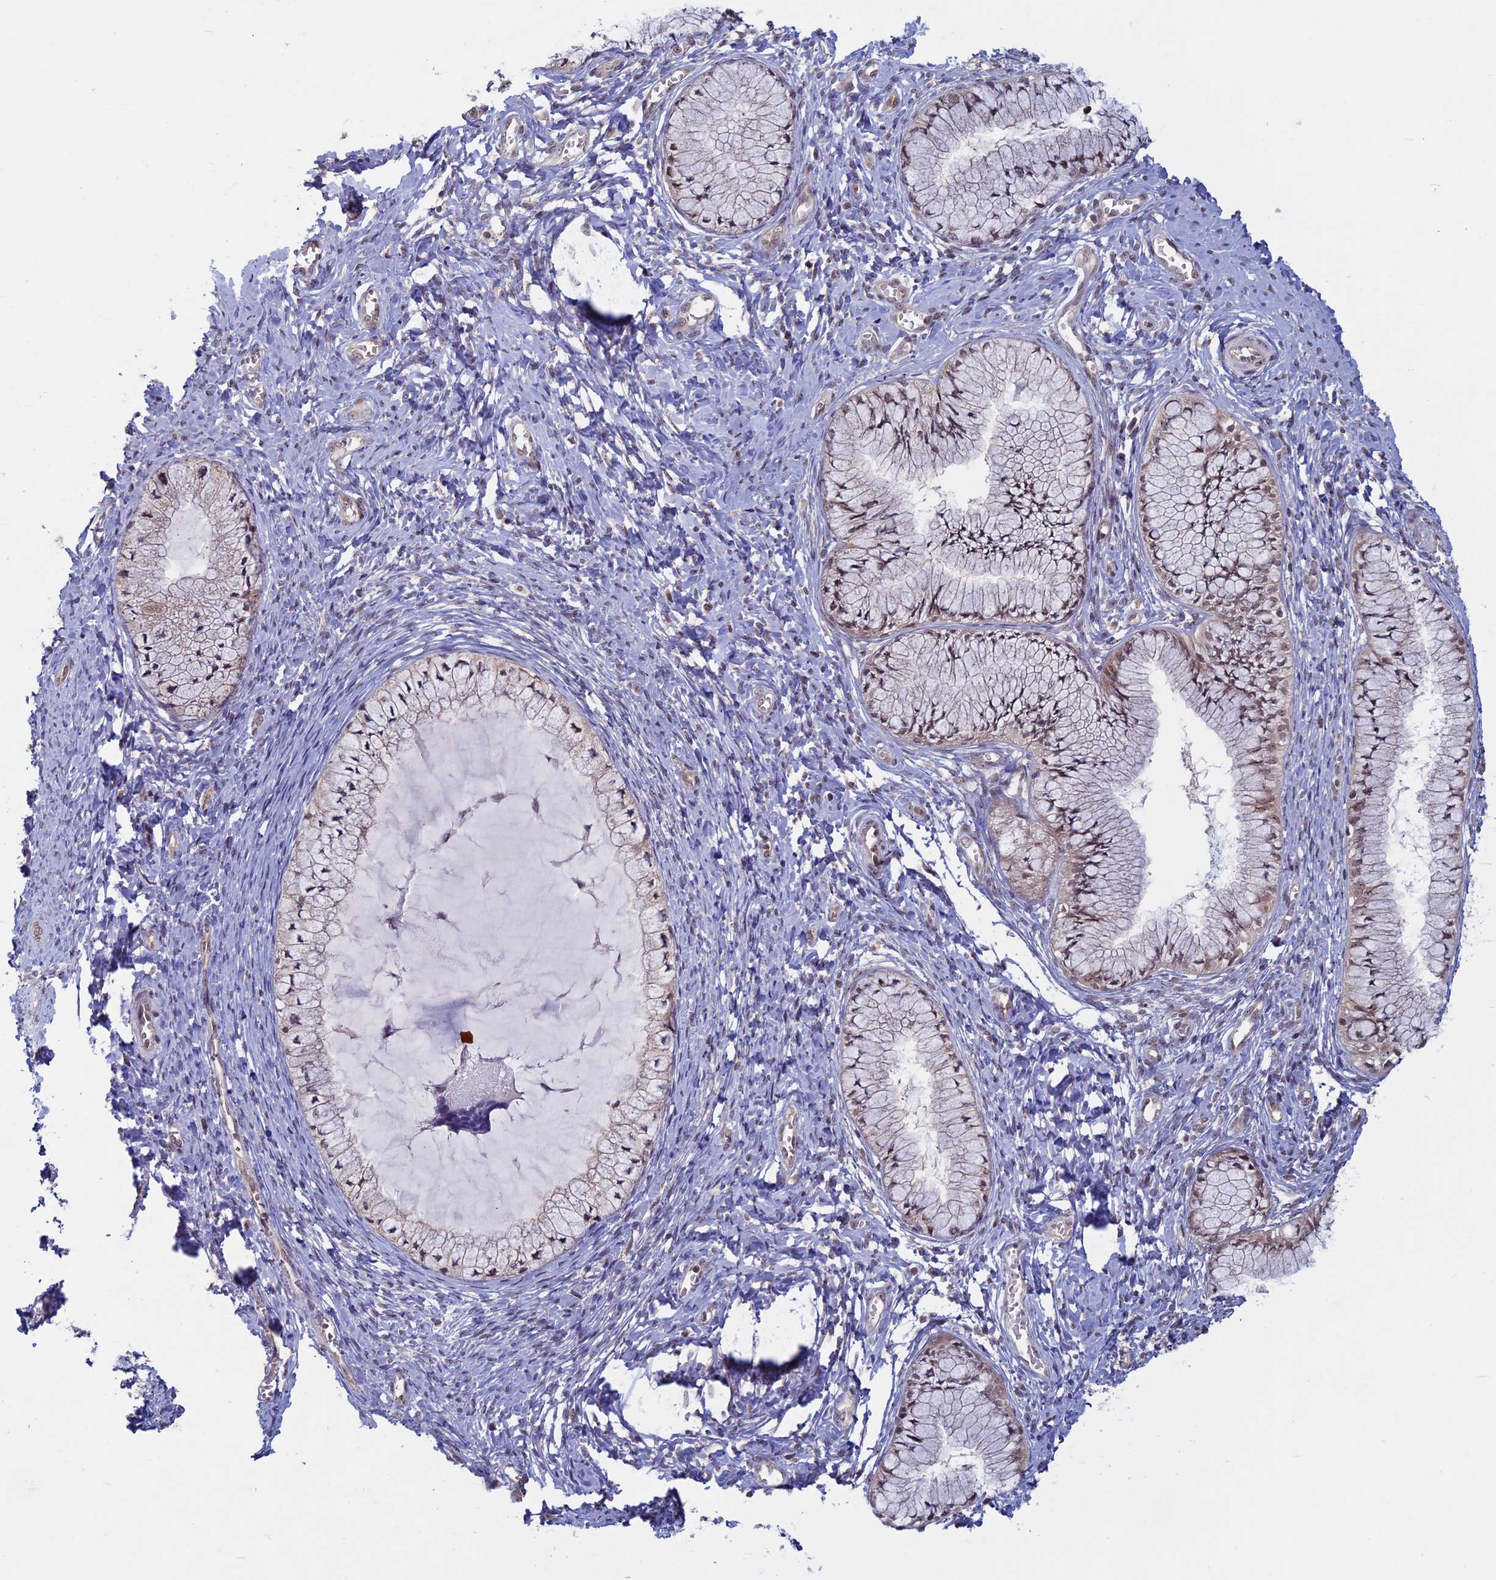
{"staining": {"intensity": "weak", "quantity": ">75%", "location": "nuclear"}, "tissue": "cervix", "cell_type": "Glandular cells", "image_type": "normal", "snomed": [{"axis": "morphology", "description": "Normal tissue, NOS"}, {"axis": "topography", "description": "Cervix"}], "caption": "The photomicrograph exhibits immunohistochemical staining of benign cervix. There is weak nuclear staining is present in approximately >75% of glandular cells.", "gene": "SPIRE1", "patient": {"sex": "female", "age": 42}}